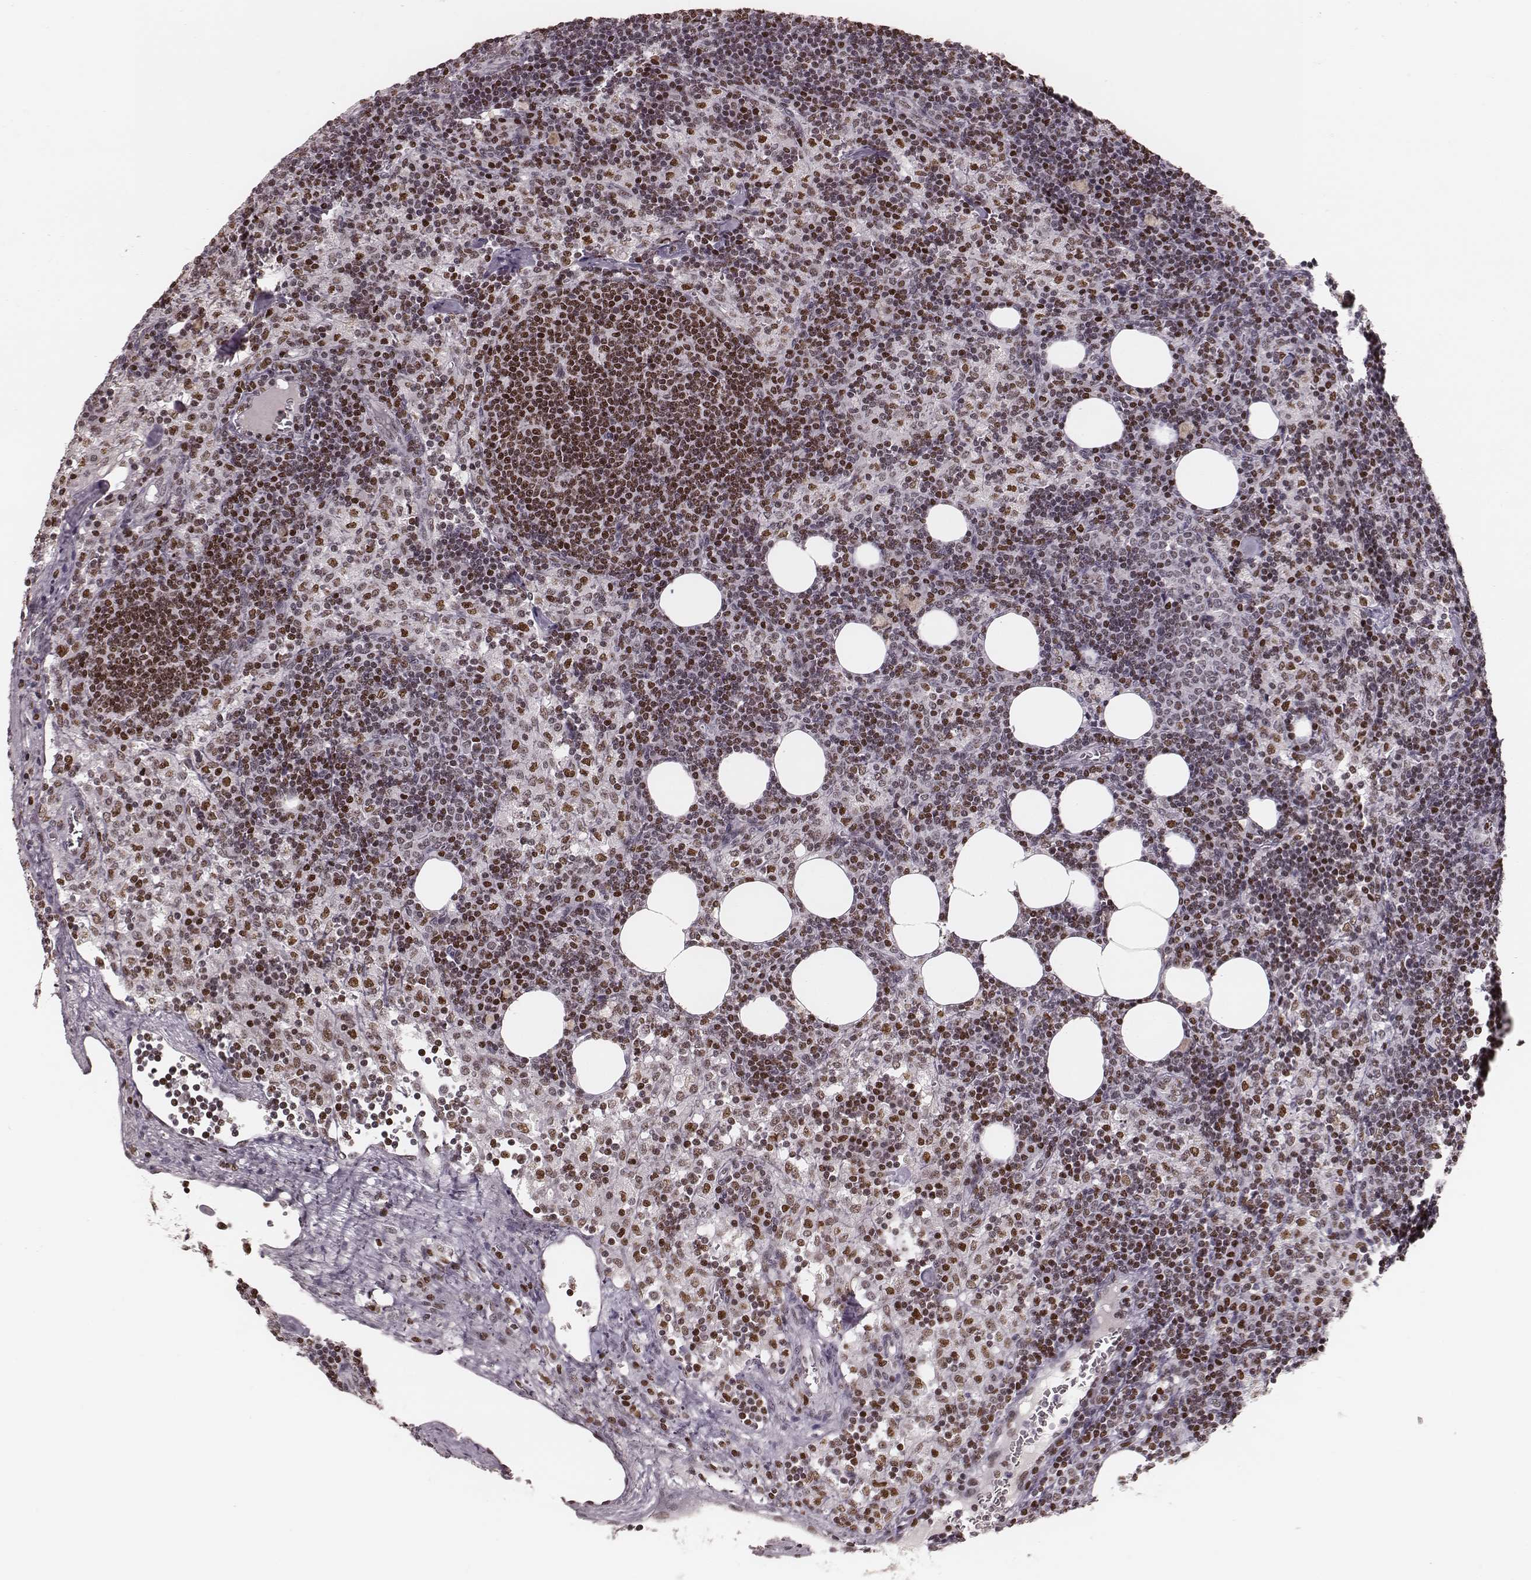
{"staining": {"intensity": "strong", "quantity": ">75%", "location": "nuclear"}, "tissue": "lymph node", "cell_type": "Germinal center cells", "image_type": "normal", "snomed": [{"axis": "morphology", "description": "Normal tissue, NOS"}, {"axis": "topography", "description": "Lymph node"}], "caption": "An image showing strong nuclear positivity in about >75% of germinal center cells in normal lymph node, as visualized by brown immunohistochemical staining.", "gene": "PARP1", "patient": {"sex": "female", "age": 52}}